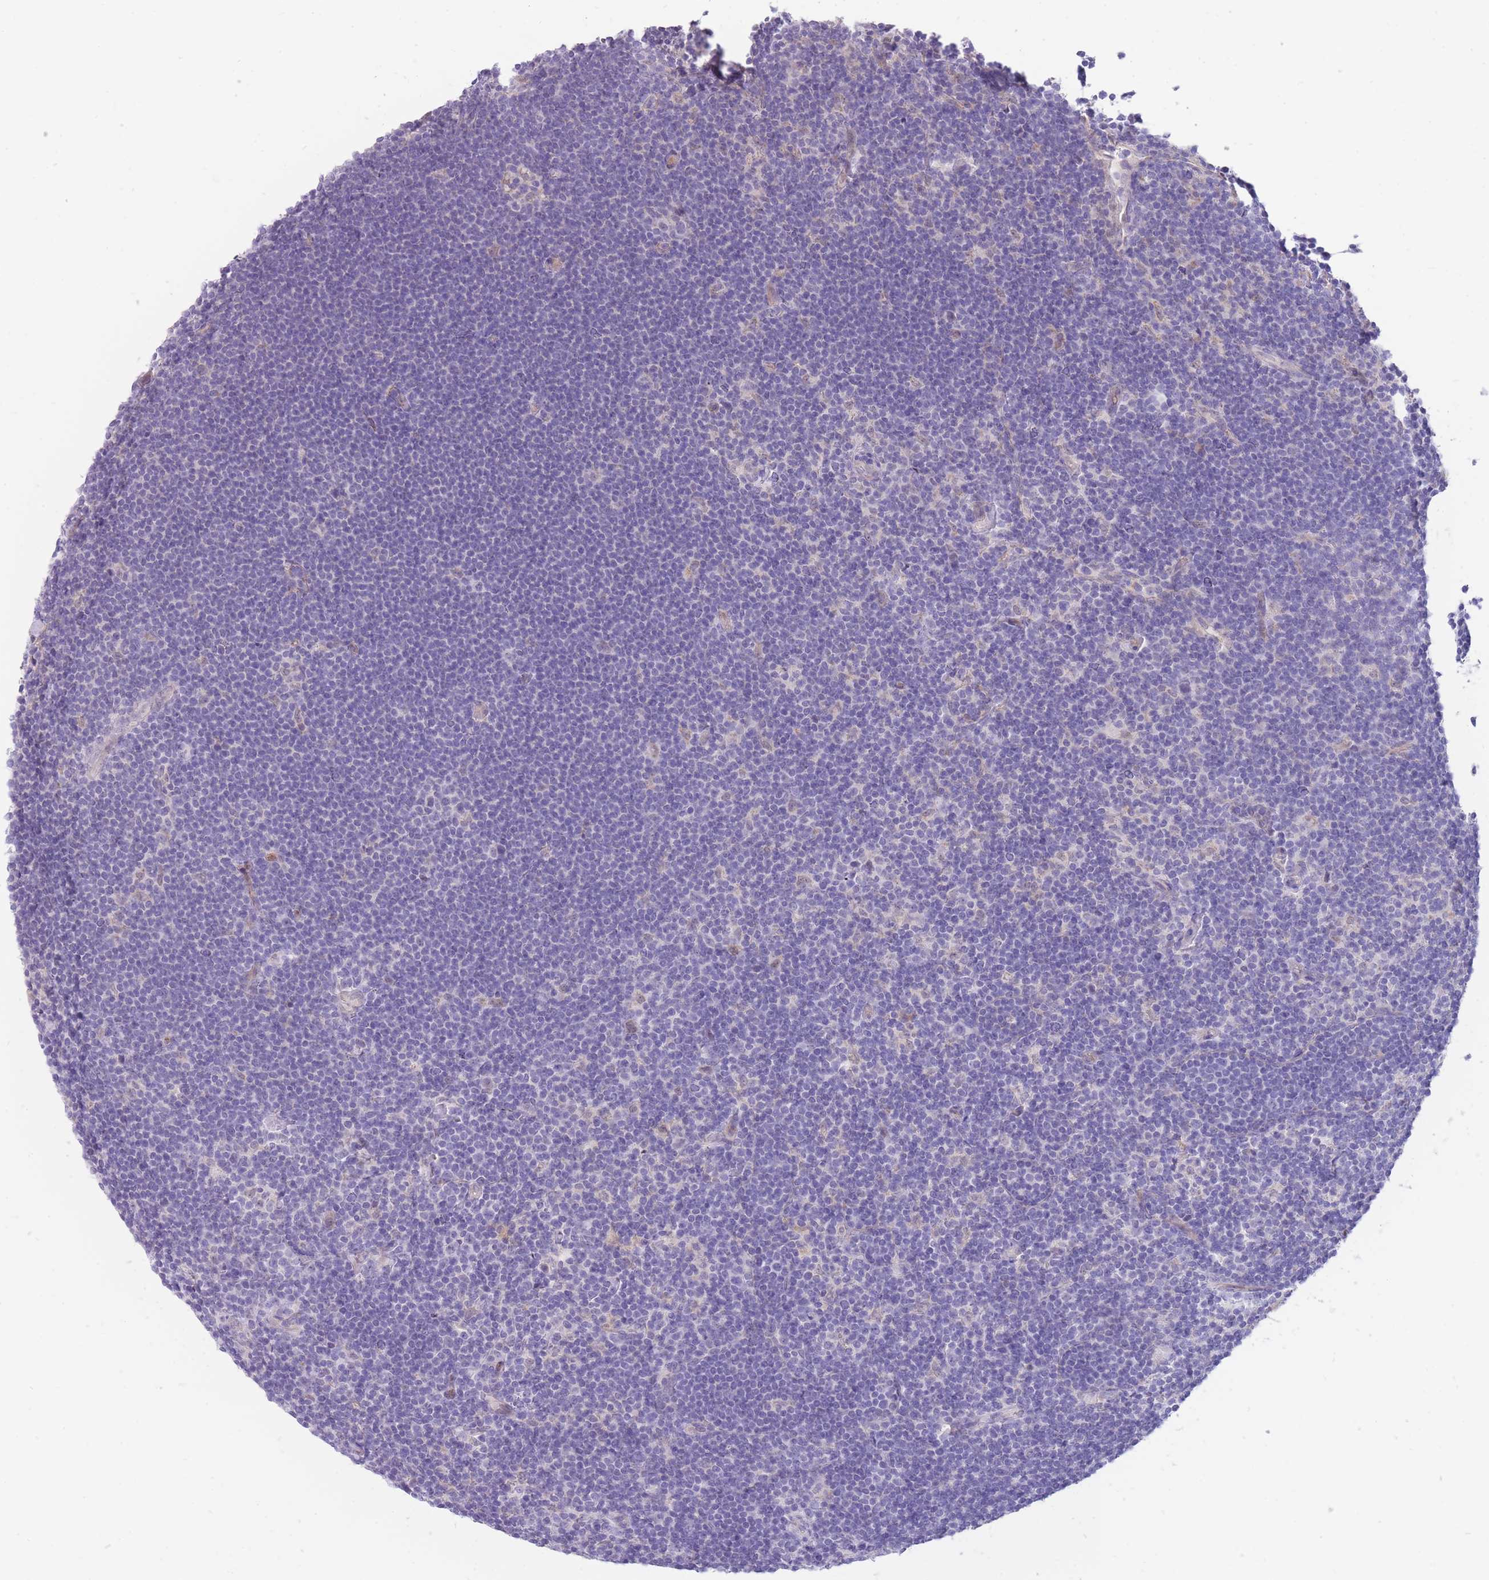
{"staining": {"intensity": "negative", "quantity": "none", "location": "none"}, "tissue": "lymphoma", "cell_type": "Tumor cells", "image_type": "cancer", "snomed": [{"axis": "morphology", "description": "Hodgkin's disease, NOS"}, {"axis": "topography", "description": "Lymph node"}], "caption": "Immunohistochemistry (IHC) of Hodgkin's disease reveals no positivity in tumor cells. (DAB immunohistochemistry (IHC), high magnification).", "gene": "ERICH4", "patient": {"sex": "female", "age": 57}}